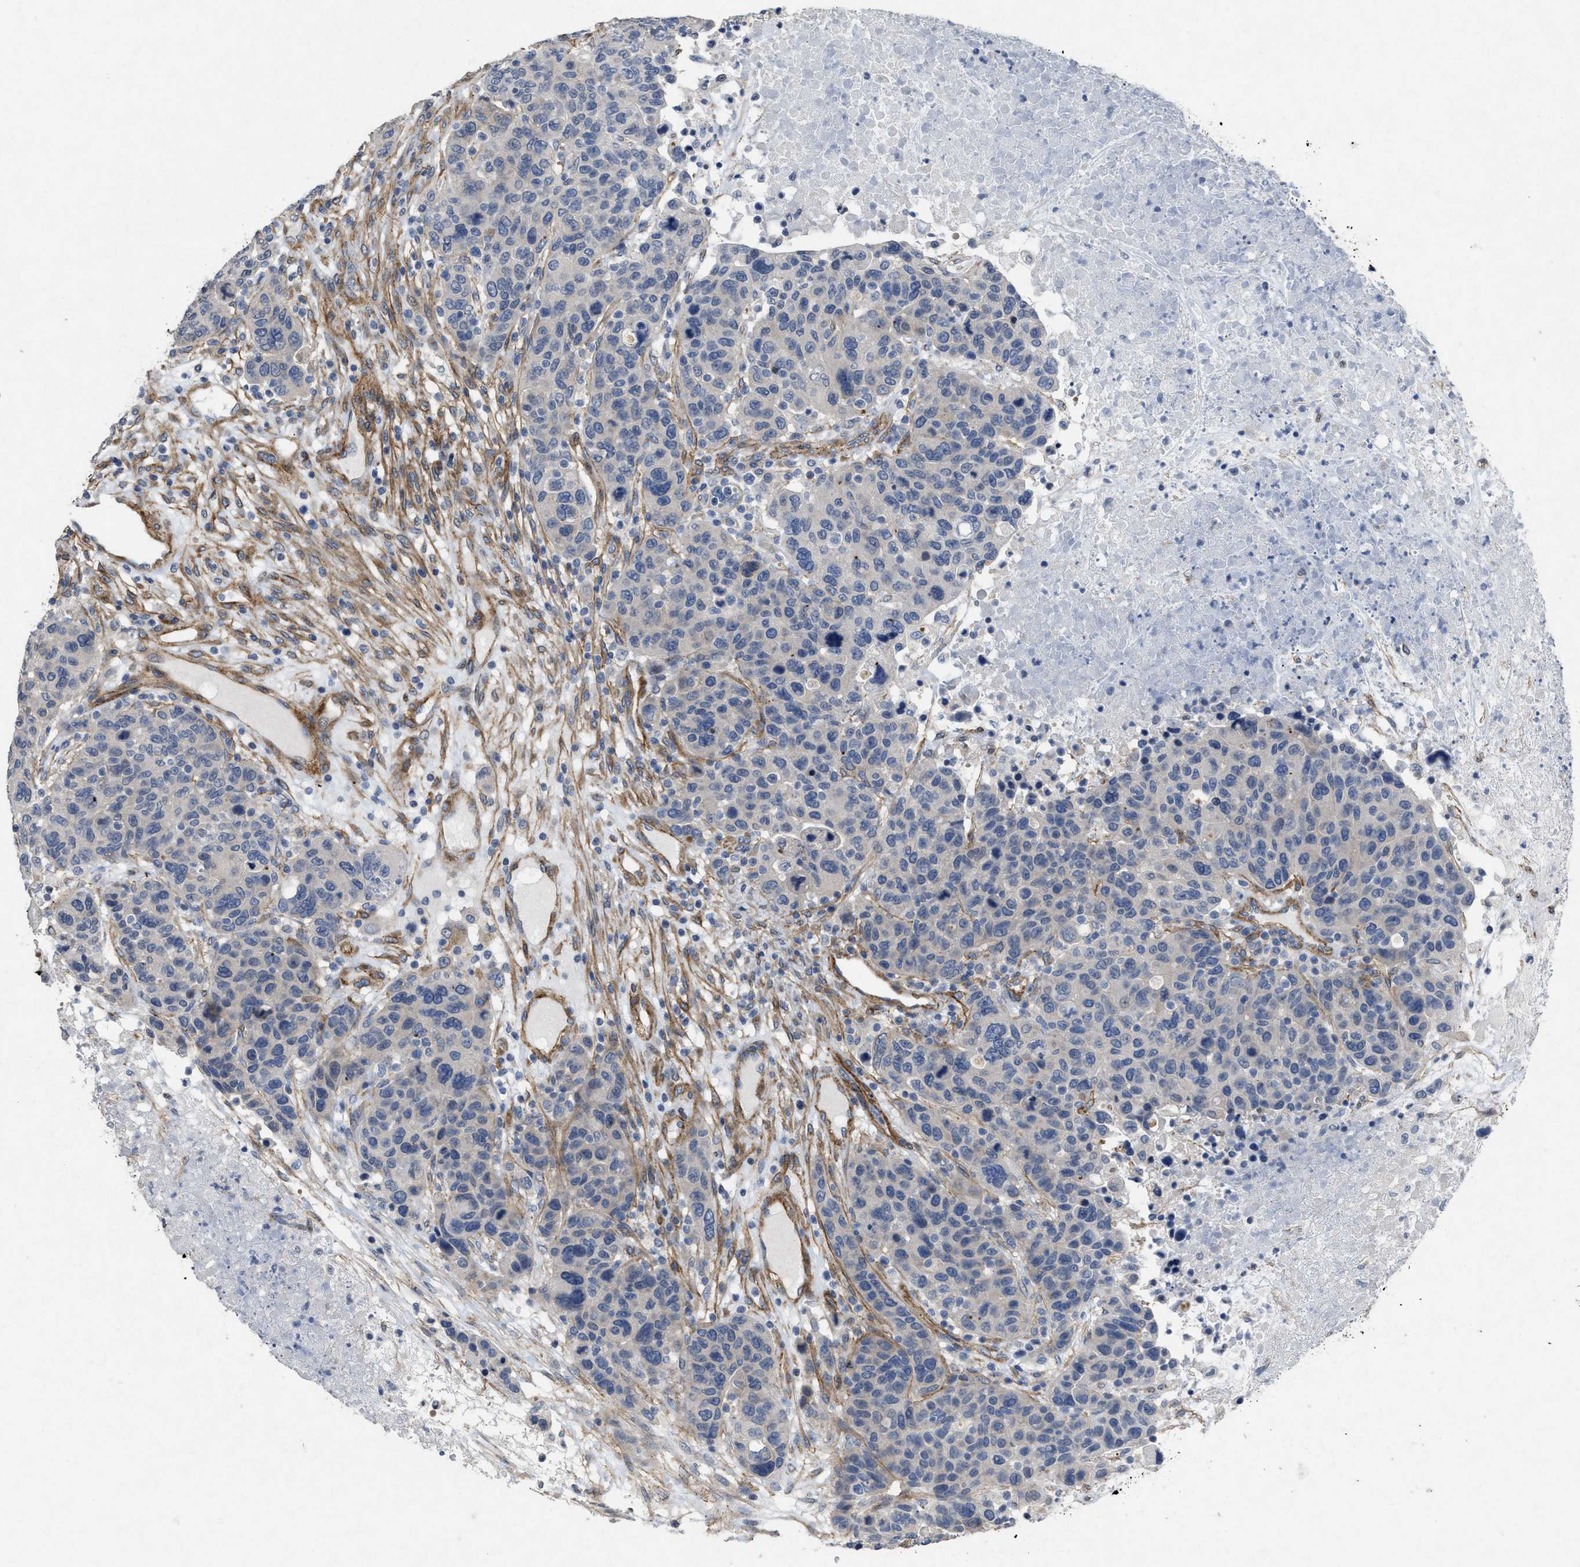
{"staining": {"intensity": "negative", "quantity": "none", "location": "none"}, "tissue": "breast cancer", "cell_type": "Tumor cells", "image_type": "cancer", "snomed": [{"axis": "morphology", "description": "Duct carcinoma"}, {"axis": "topography", "description": "Breast"}], "caption": "Protein analysis of breast cancer (invasive ductal carcinoma) reveals no significant positivity in tumor cells. The staining was performed using DAB to visualize the protein expression in brown, while the nuclei were stained in blue with hematoxylin (Magnification: 20x).", "gene": "PDGFRA", "patient": {"sex": "female", "age": 37}}